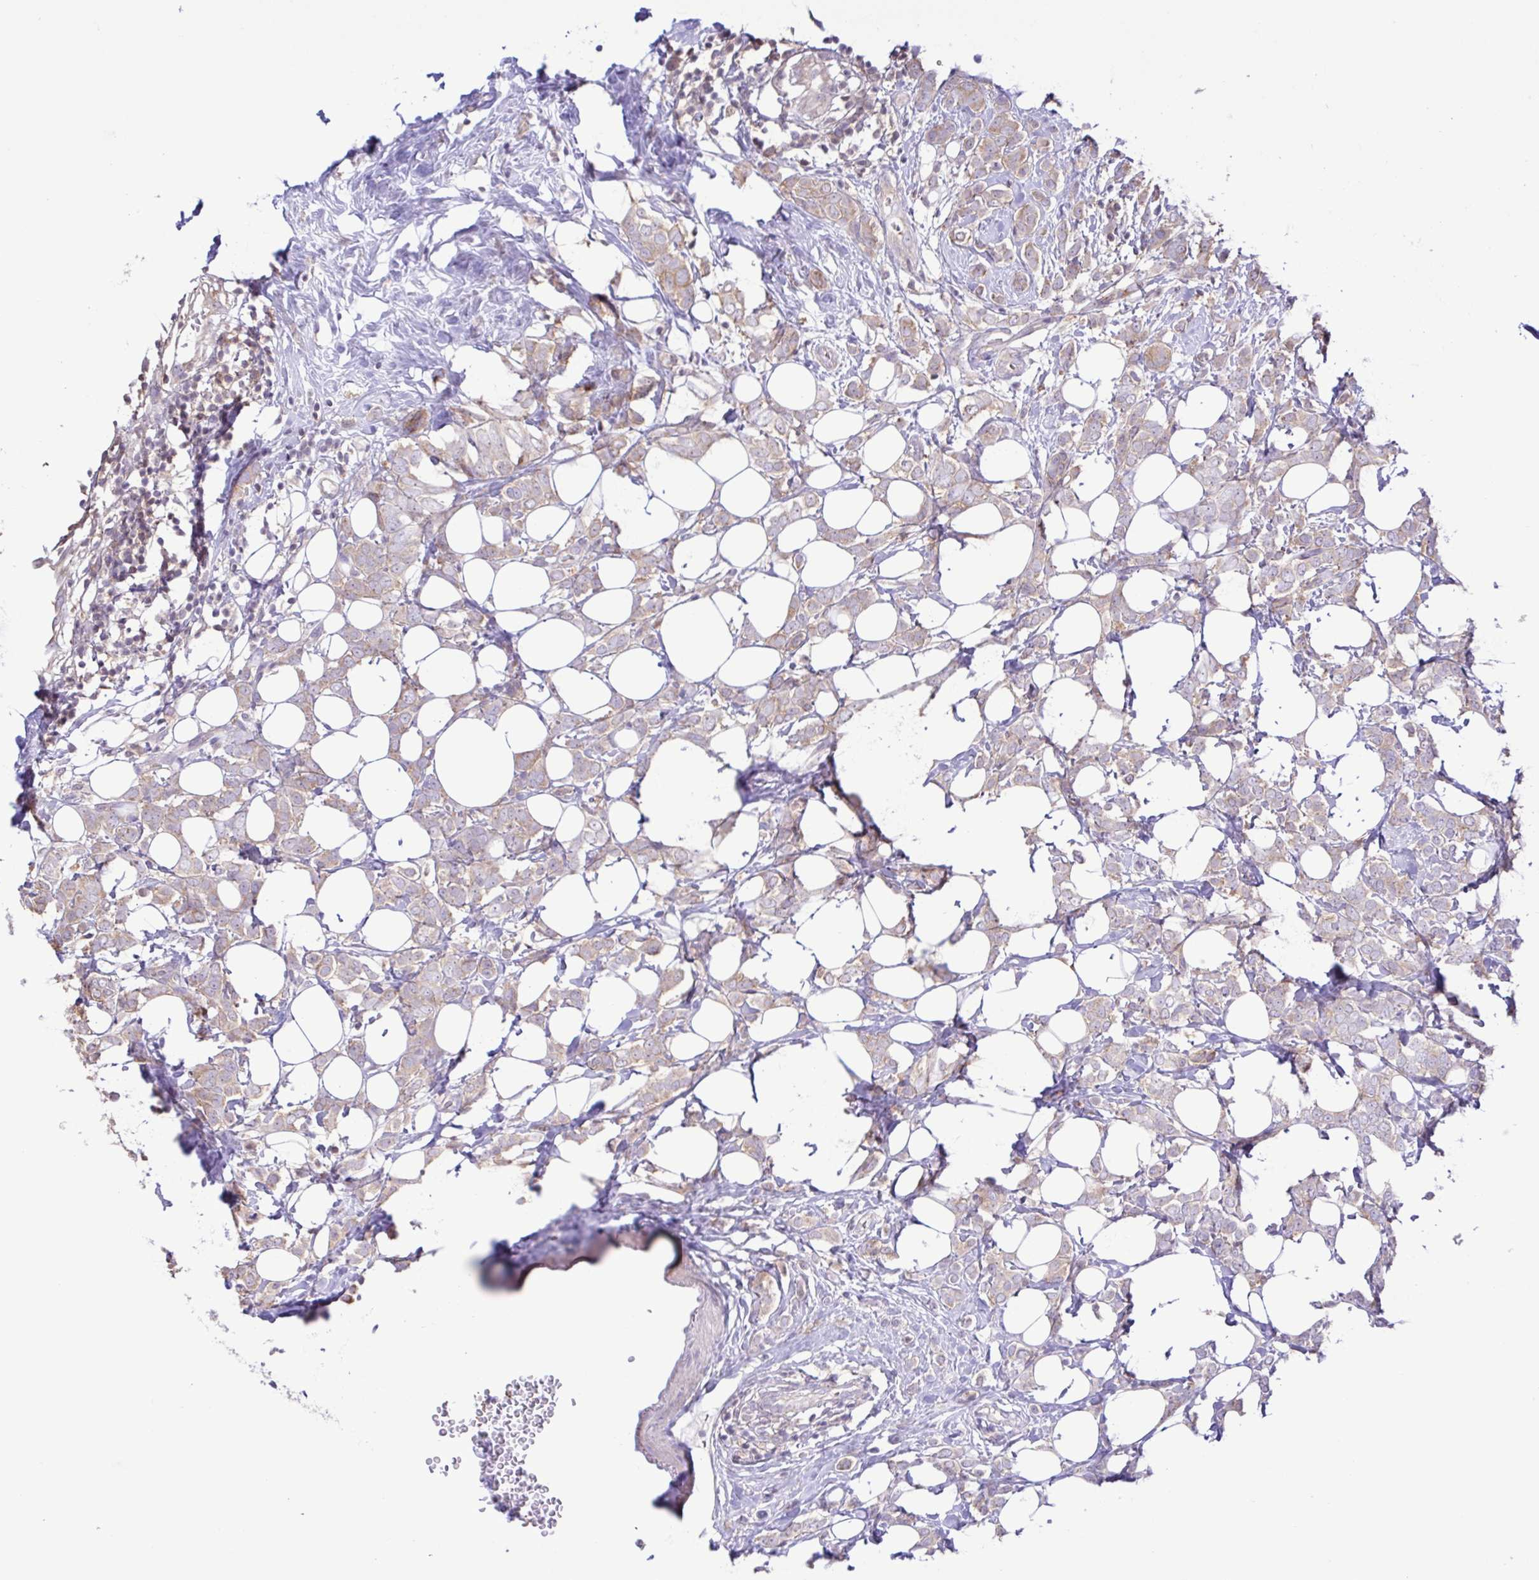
{"staining": {"intensity": "weak", "quantity": "25%-75%", "location": "cytoplasmic/membranous"}, "tissue": "breast cancer", "cell_type": "Tumor cells", "image_type": "cancer", "snomed": [{"axis": "morphology", "description": "Lobular carcinoma"}, {"axis": "topography", "description": "Breast"}], "caption": "Human breast cancer (lobular carcinoma) stained with a brown dye displays weak cytoplasmic/membranous positive positivity in about 25%-75% of tumor cells.", "gene": "CYP17A1", "patient": {"sex": "female", "age": 49}}